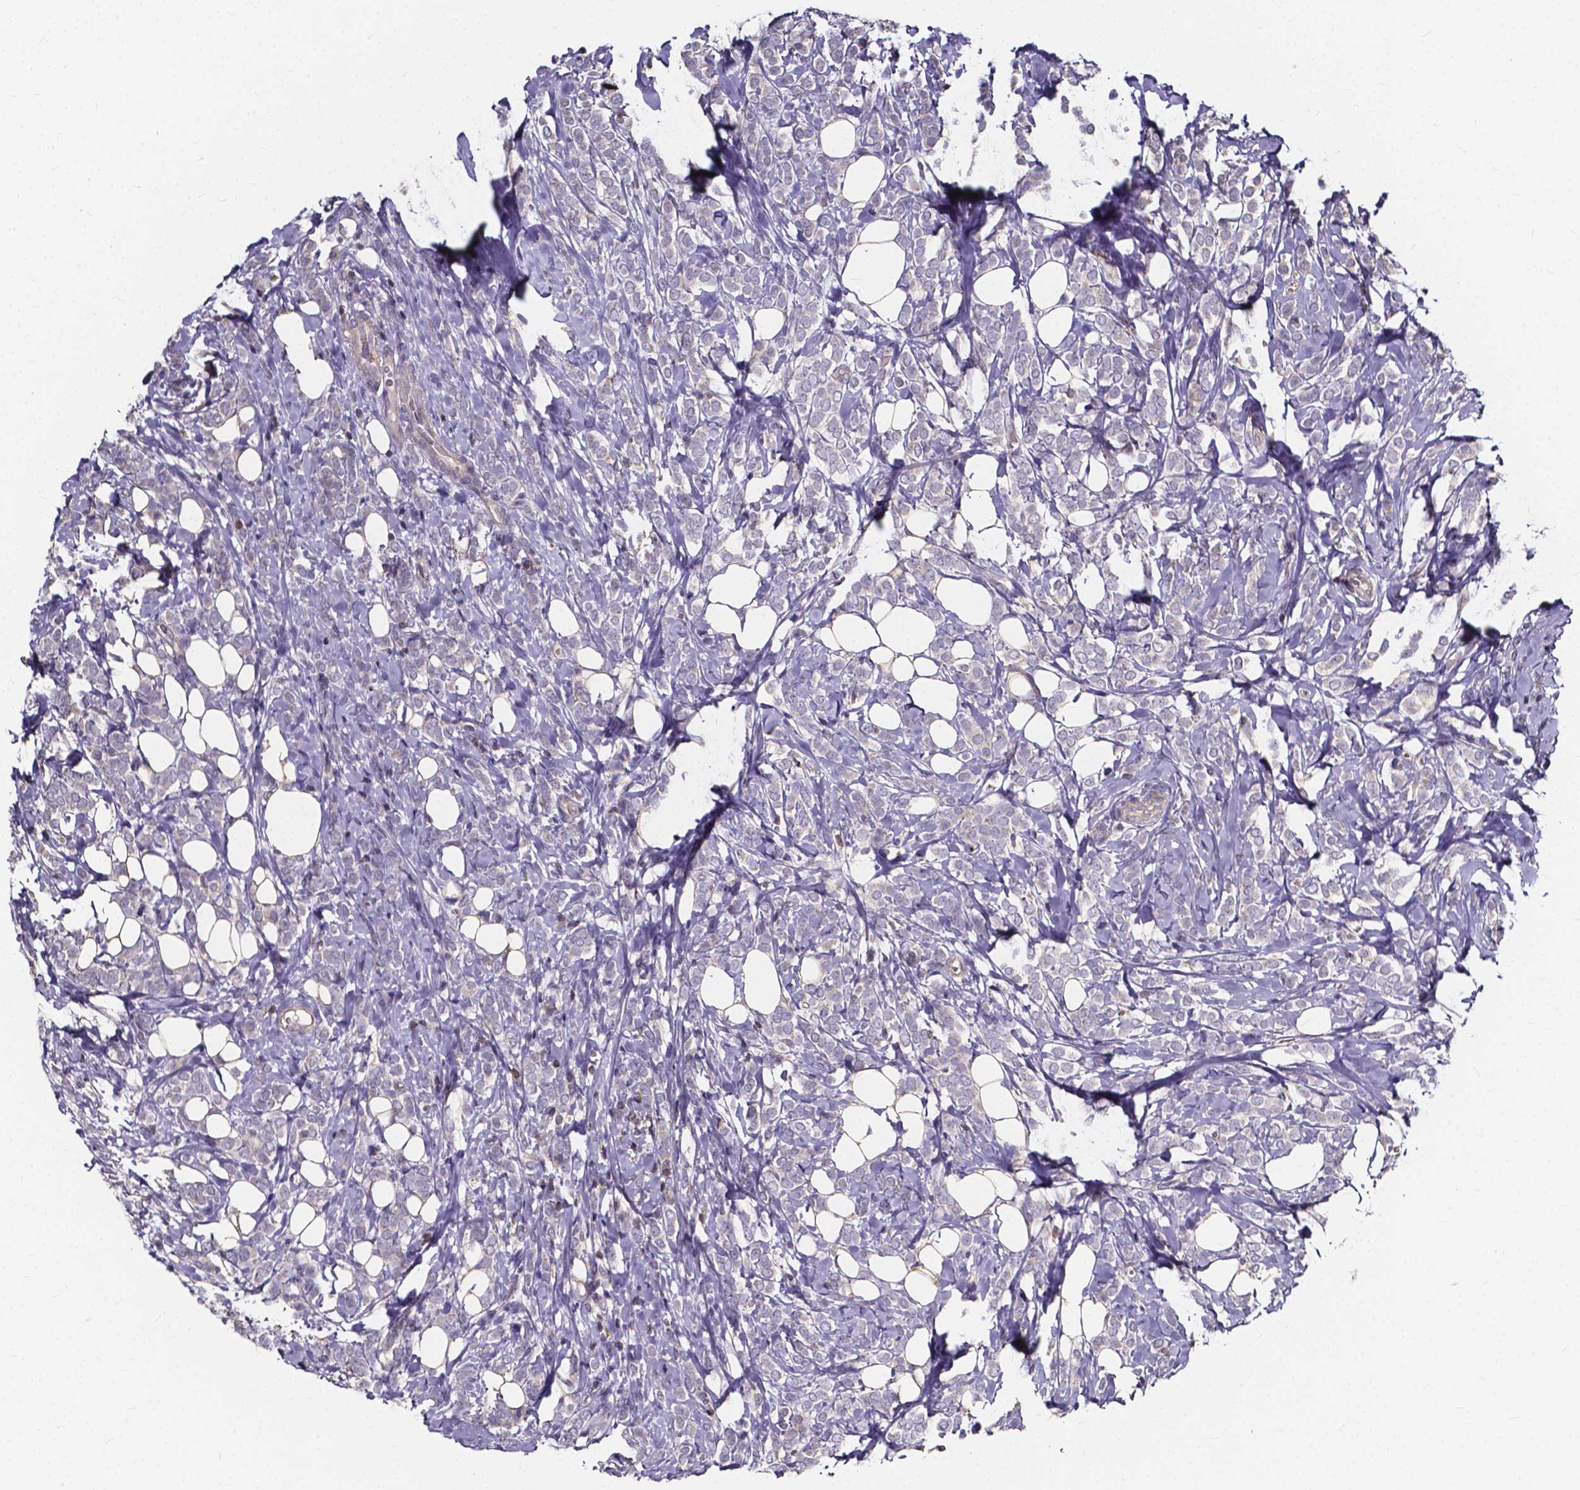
{"staining": {"intensity": "negative", "quantity": "none", "location": "none"}, "tissue": "breast cancer", "cell_type": "Tumor cells", "image_type": "cancer", "snomed": [{"axis": "morphology", "description": "Lobular carcinoma"}, {"axis": "topography", "description": "Breast"}], "caption": "IHC of human lobular carcinoma (breast) exhibits no staining in tumor cells. The staining is performed using DAB brown chromogen with nuclei counter-stained in using hematoxylin.", "gene": "THEMIS", "patient": {"sex": "female", "age": 49}}